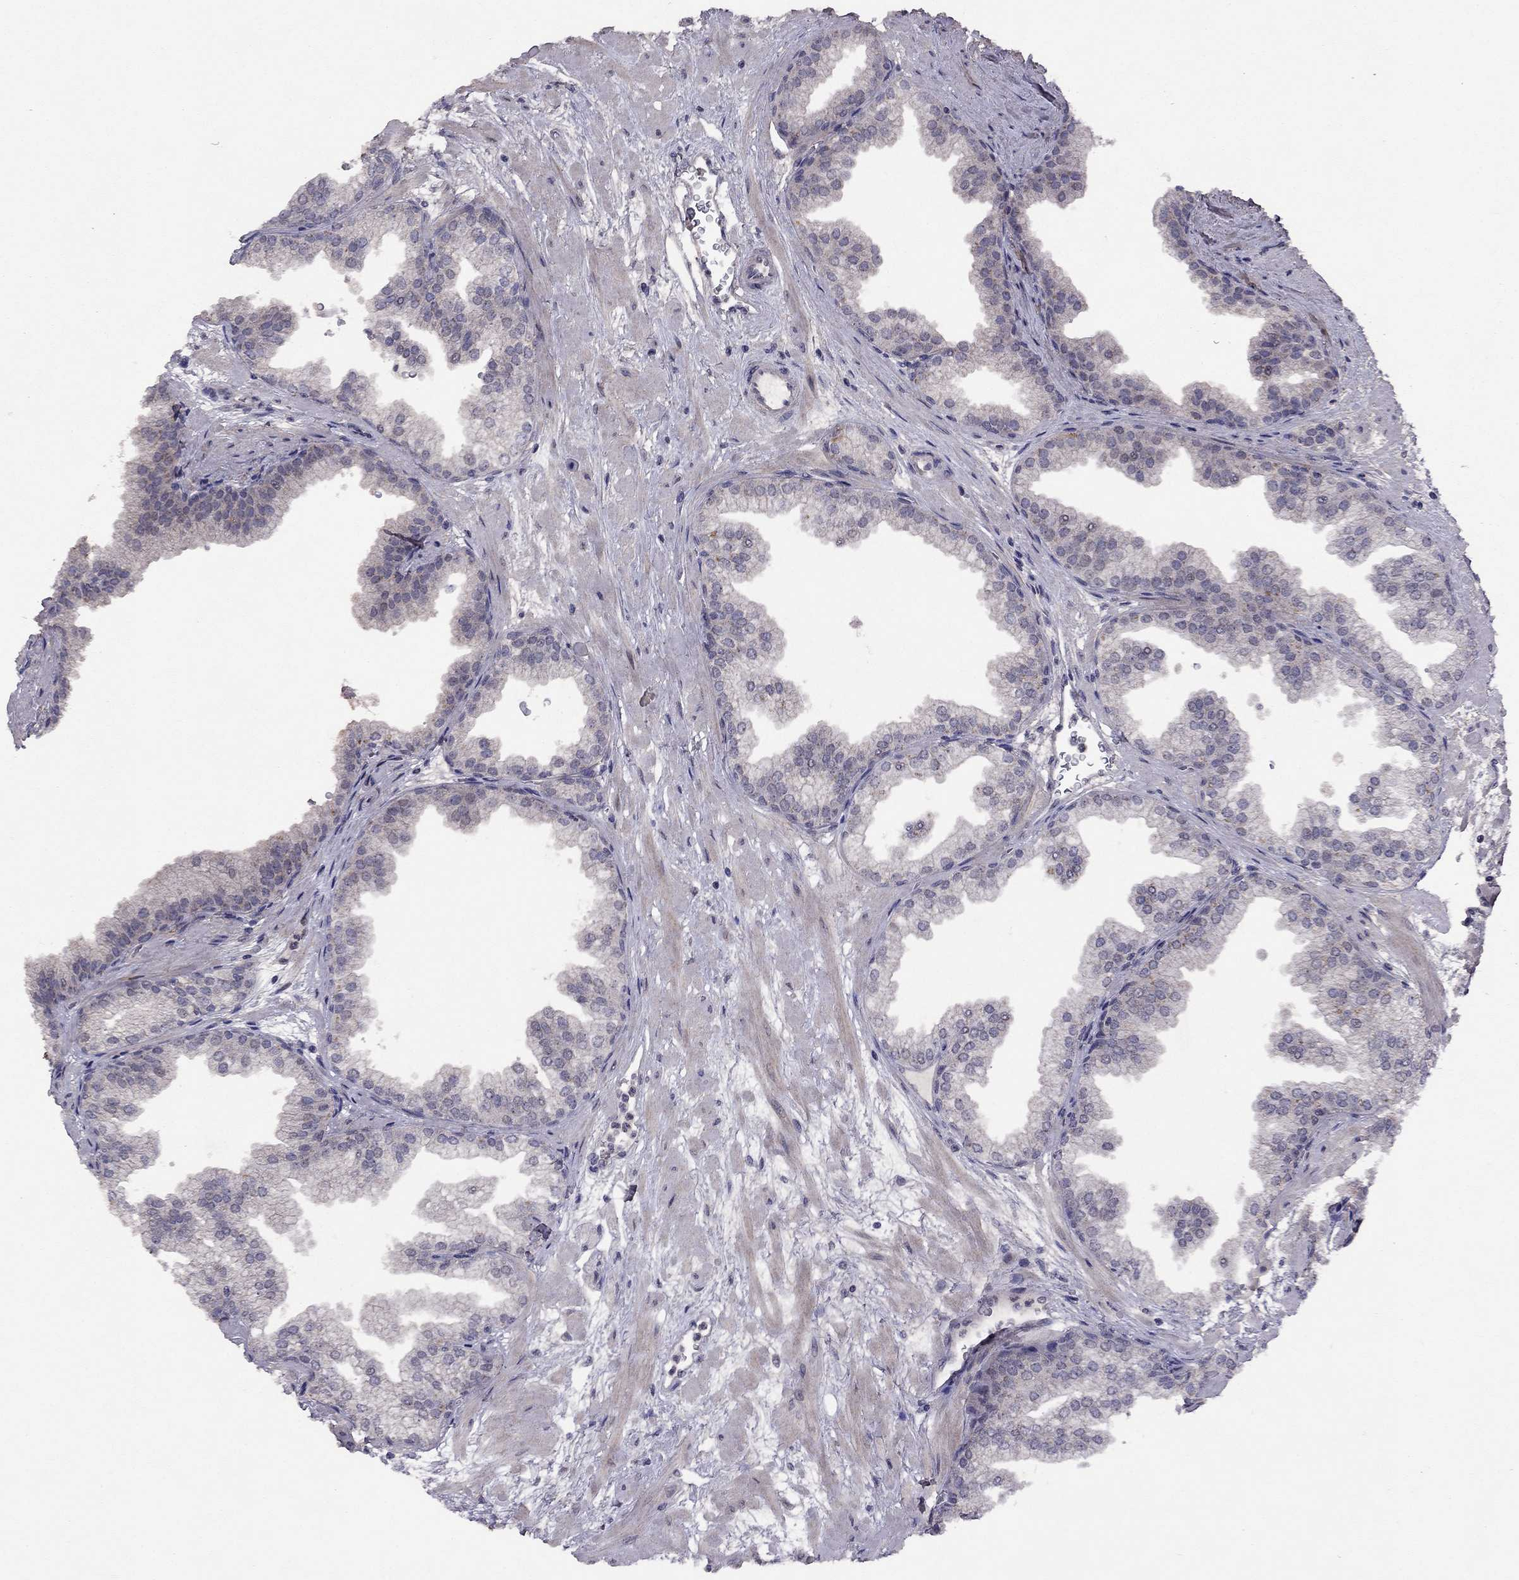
{"staining": {"intensity": "negative", "quantity": "none", "location": "none"}, "tissue": "prostate", "cell_type": "Glandular cells", "image_type": "normal", "snomed": [{"axis": "morphology", "description": "Normal tissue, NOS"}, {"axis": "topography", "description": "Prostate"}], "caption": "This histopathology image is of normal prostate stained with immunohistochemistry to label a protein in brown with the nuclei are counter-stained blue. There is no positivity in glandular cells. The staining was performed using DAB (3,3'-diaminobenzidine) to visualize the protein expression in brown, while the nuclei were stained in blue with hematoxylin (Magnification: 20x).", "gene": "ESR2", "patient": {"sex": "male", "age": 37}}